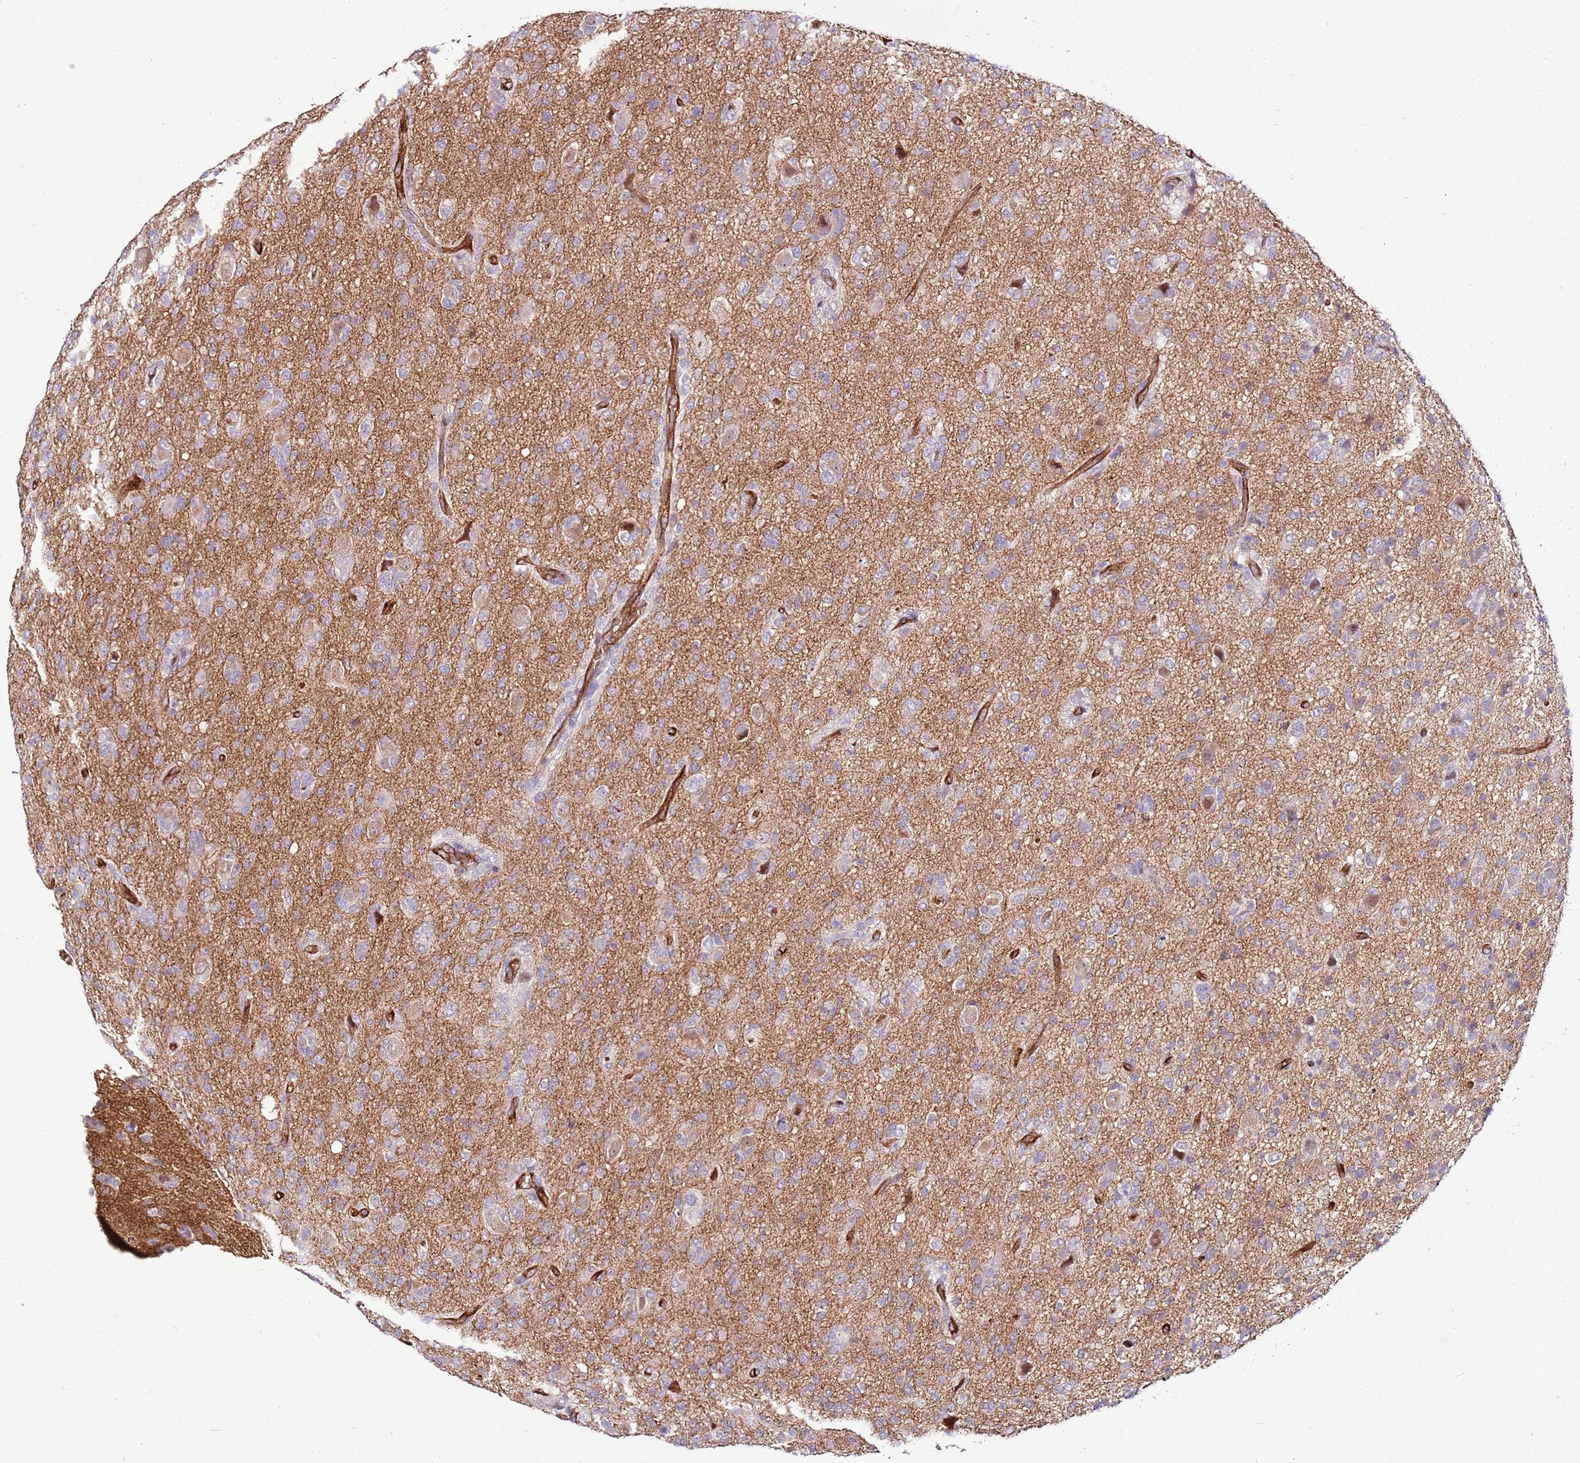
{"staining": {"intensity": "negative", "quantity": "none", "location": "none"}, "tissue": "glioma", "cell_type": "Tumor cells", "image_type": "cancer", "snomed": [{"axis": "morphology", "description": "Glioma, malignant, High grade"}, {"axis": "topography", "description": "Brain"}], "caption": "Immunohistochemical staining of glioma displays no significant staining in tumor cells.", "gene": "SLC38A5", "patient": {"sex": "female", "age": 57}}